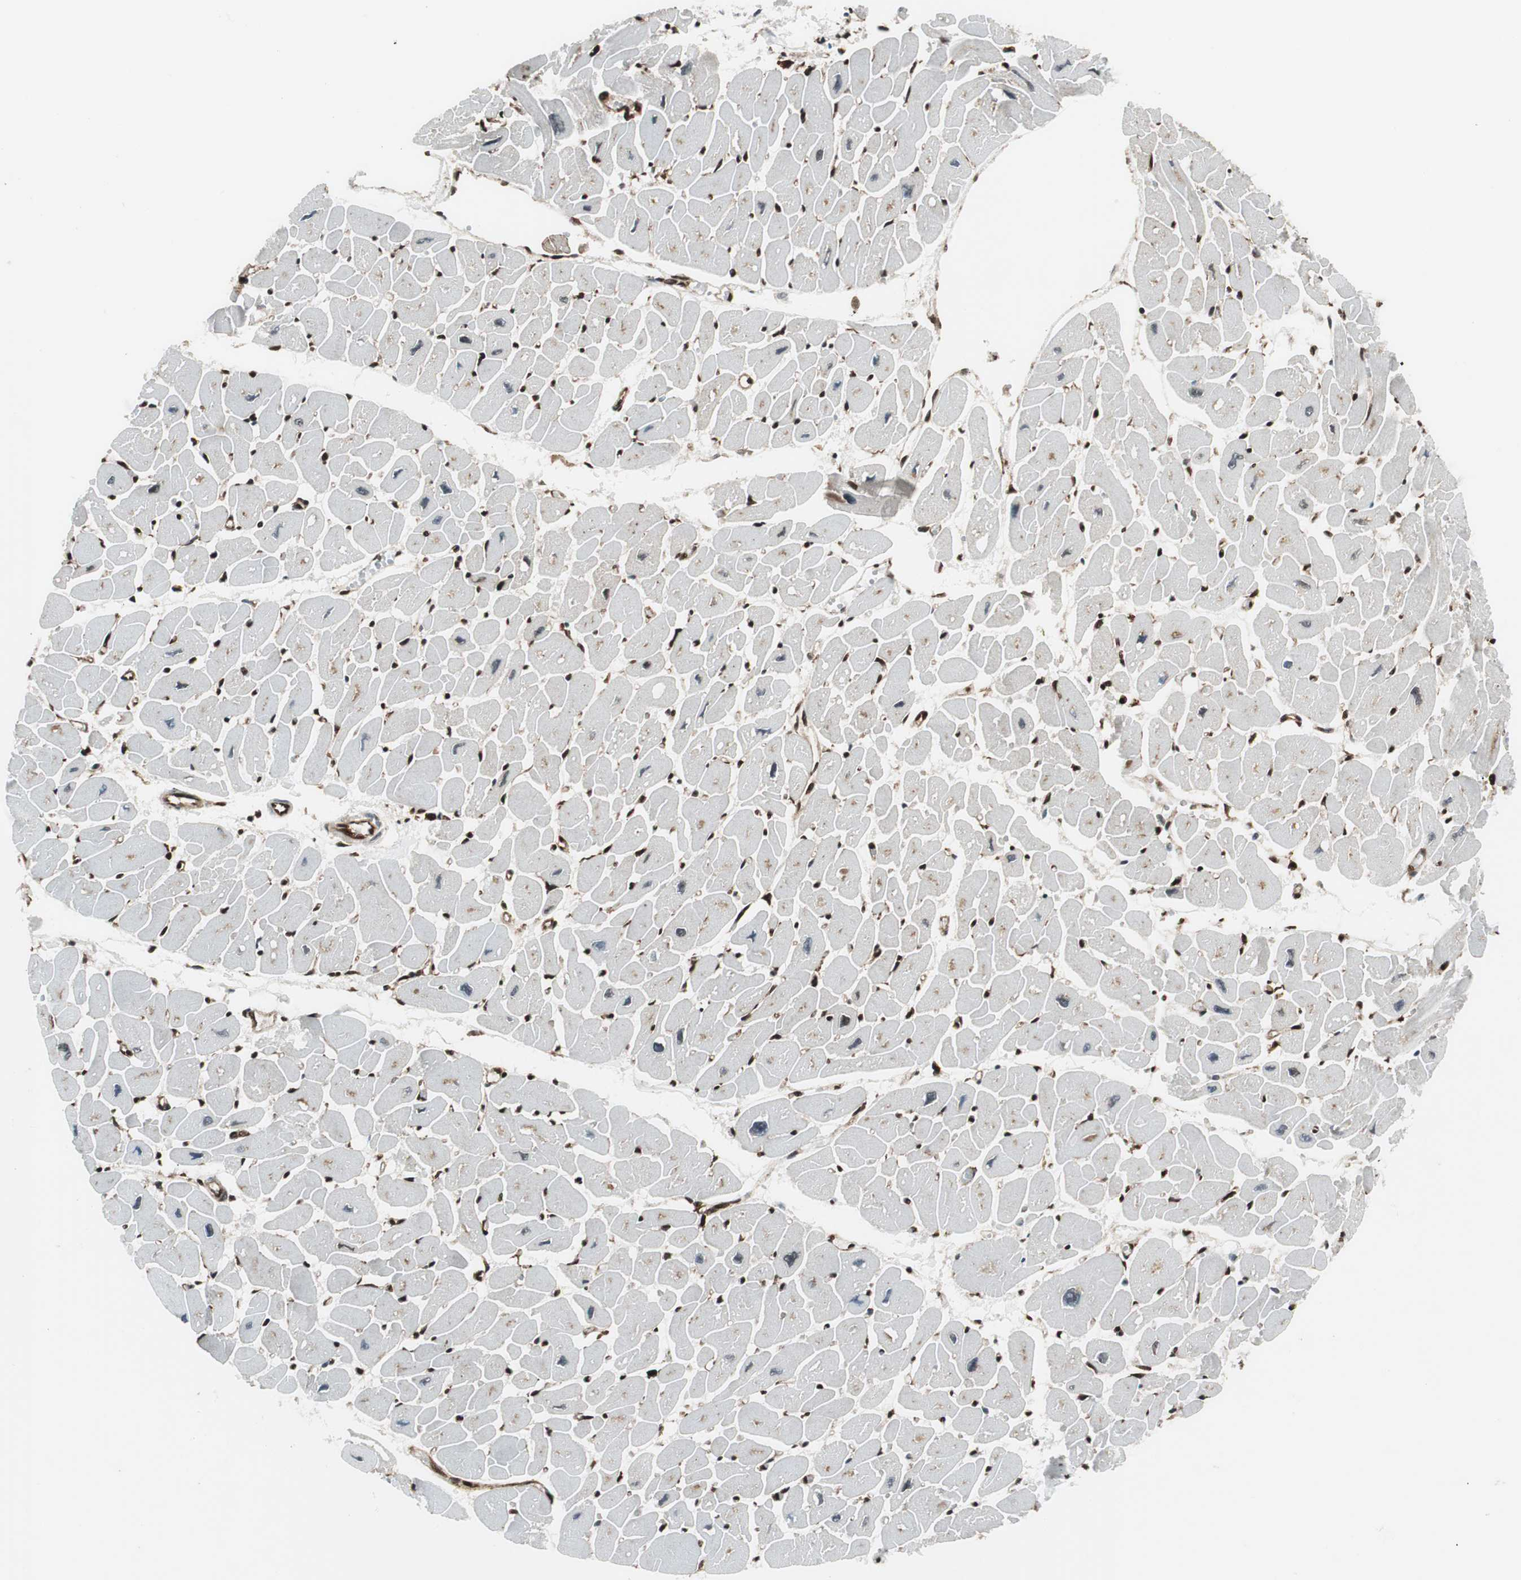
{"staining": {"intensity": "moderate", "quantity": "25%-75%", "location": "nuclear"}, "tissue": "heart muscle", "cell_type": "Cardiomyocytes", "image_type": "normal", "snomed": [{"axis": "morphology", "description": "Normal tissue, NOS"}, {"axis": "topography", "description": "Heart"}], "caption": "Cardiomyocytes display medium levels of moderate nuclear expression in about 25%-75% of cells in normal heart muscle. Nuclei are stained in blue.", "gene": "EWSR1", "patient": {"sex": "female", "age": 54}}